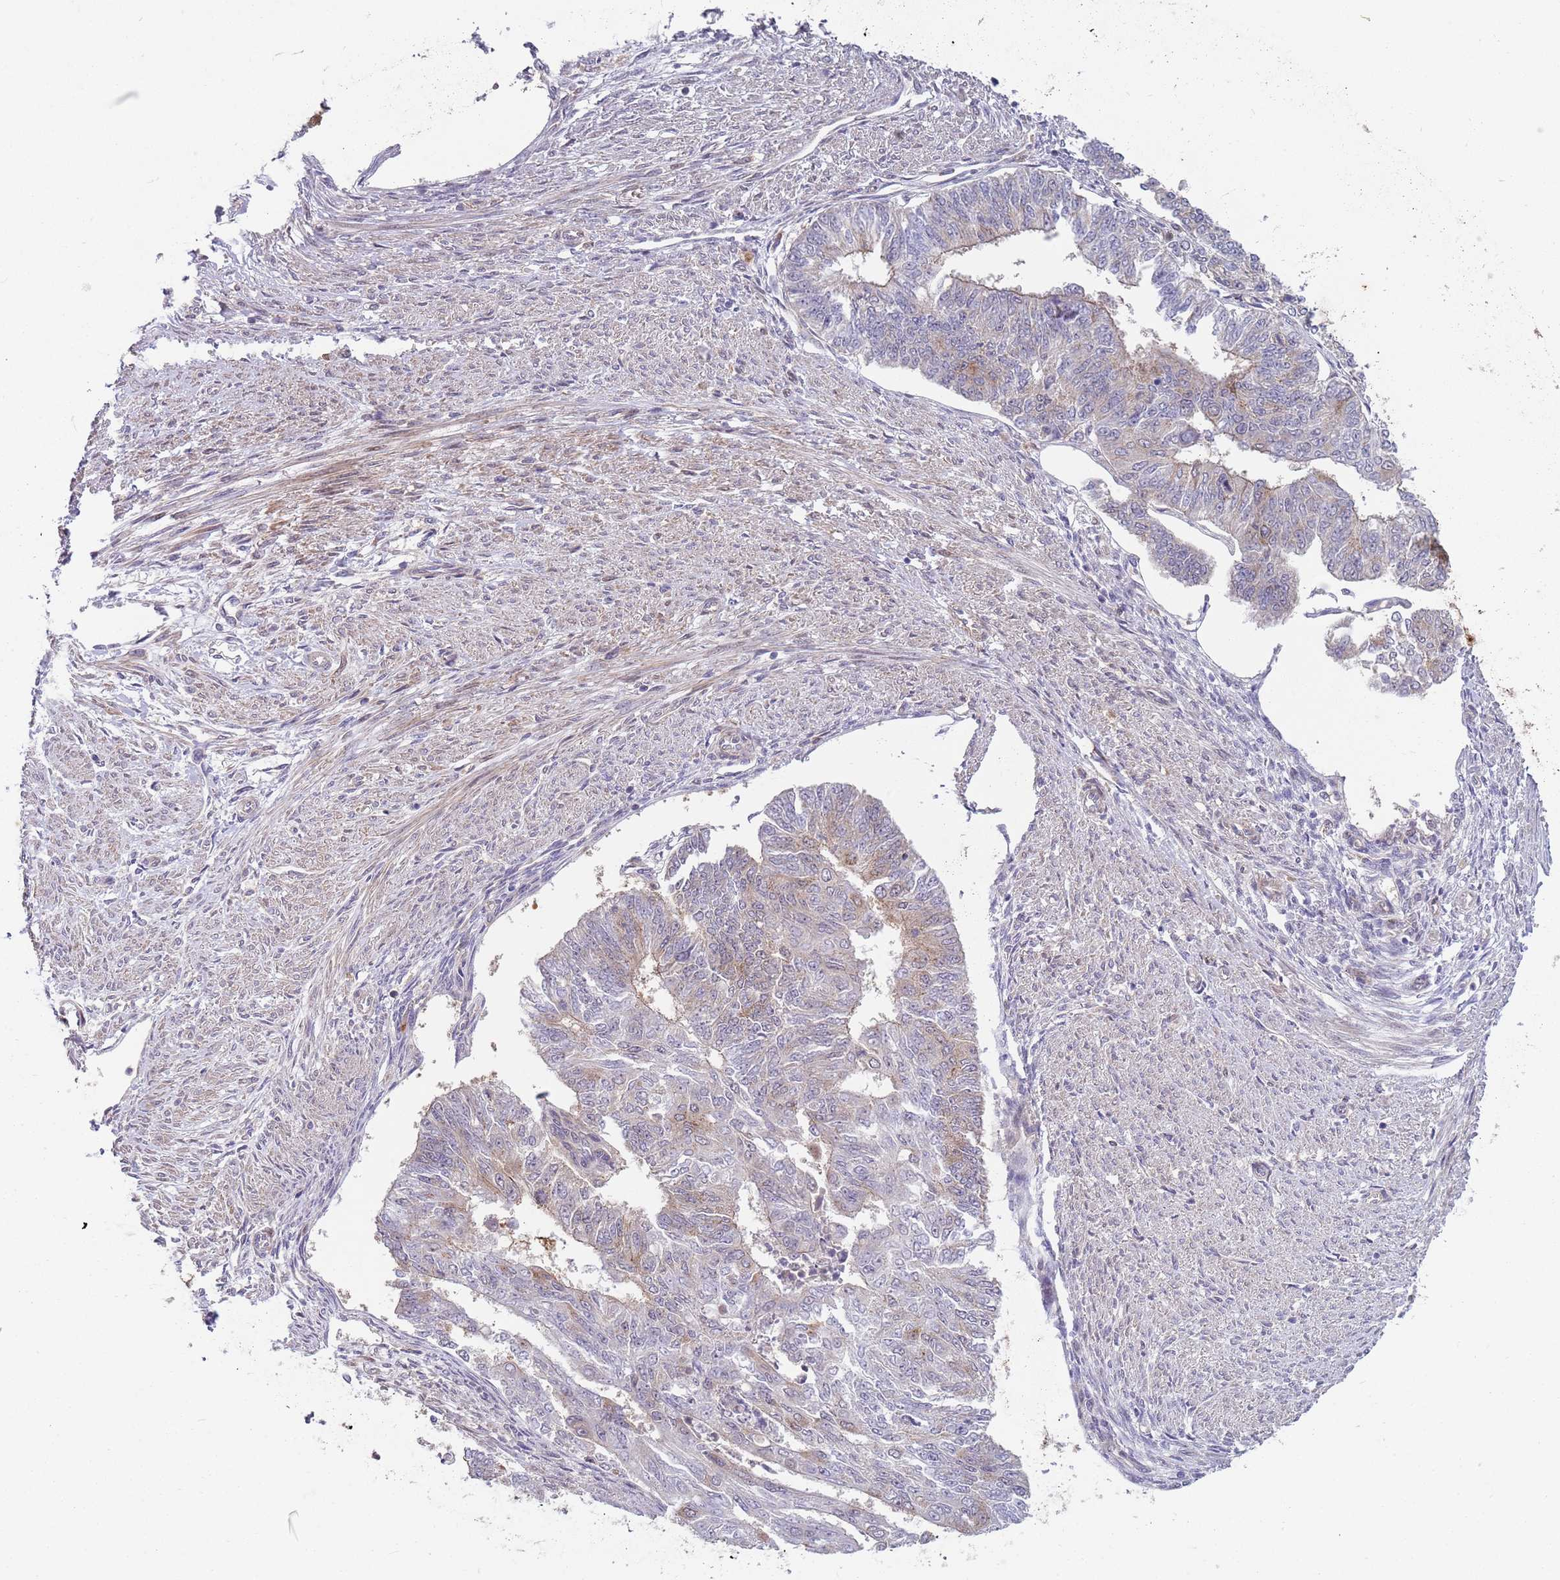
{"staining": {"intensity": "weak", "quantity": "<25%", "location": "cytoplasmic/membranous"}, "tissue": "endometrial cancer", "cell_type": "Tumor cells", "image_type": "cancer", "snomed": [{"axis": "morphology", "description": "Adenocarcinoma, NOS"}, {"axis": "topography", "description": "Endometrium"}], "caption": "This is an immunohistochemistry (IHC) image of human endometrial cancer (adenocarcinoma). There is no positivity in tumor cells.", "gene": "GGA1", "patient": {"sex": "female", "age": 32}}